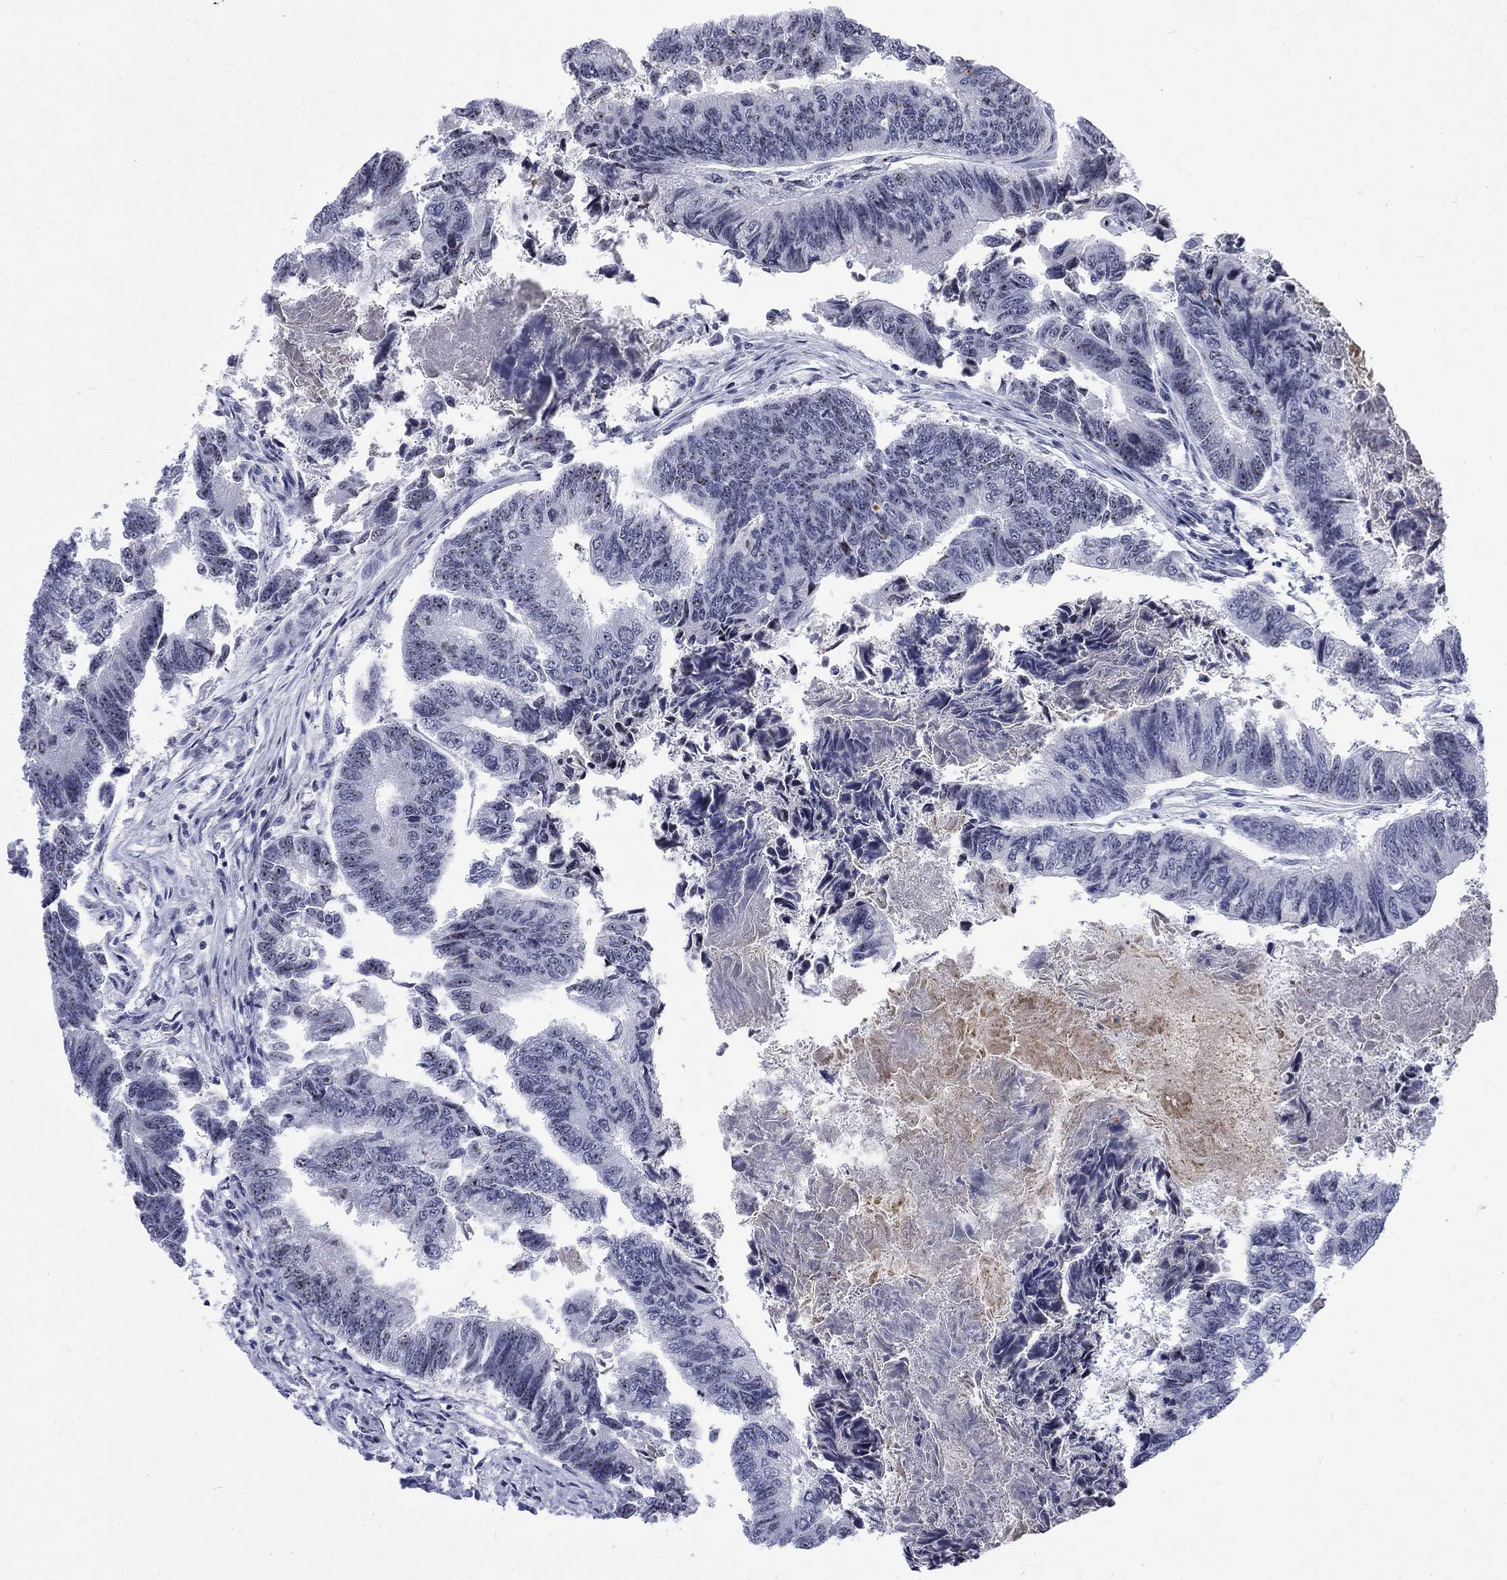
{"staining": {"intensity": "negative", "quantity": "none", "location": "none"}, "tissue": "colorectal cancer", "cell_type": "Tumor cells", "image_type": "cancer", "snomed": [{"axis": "morphology", "description": "Adenocarcinoma, NOS"}, {"axis": "topography", "description": "Colon"}], "caption": "Immunohistochemistry (IHC) micrograph of colorectal cancer stained for a protein (brown), which exhibits no expression in tumor cells. (Stains: DAB immunohistochemistry with hematoxylin counter stain, Microscopy: brightfield microscopy at high magnification).", "gene": "CSRNP3", "patient": {"sex": "female", "age": 65}}